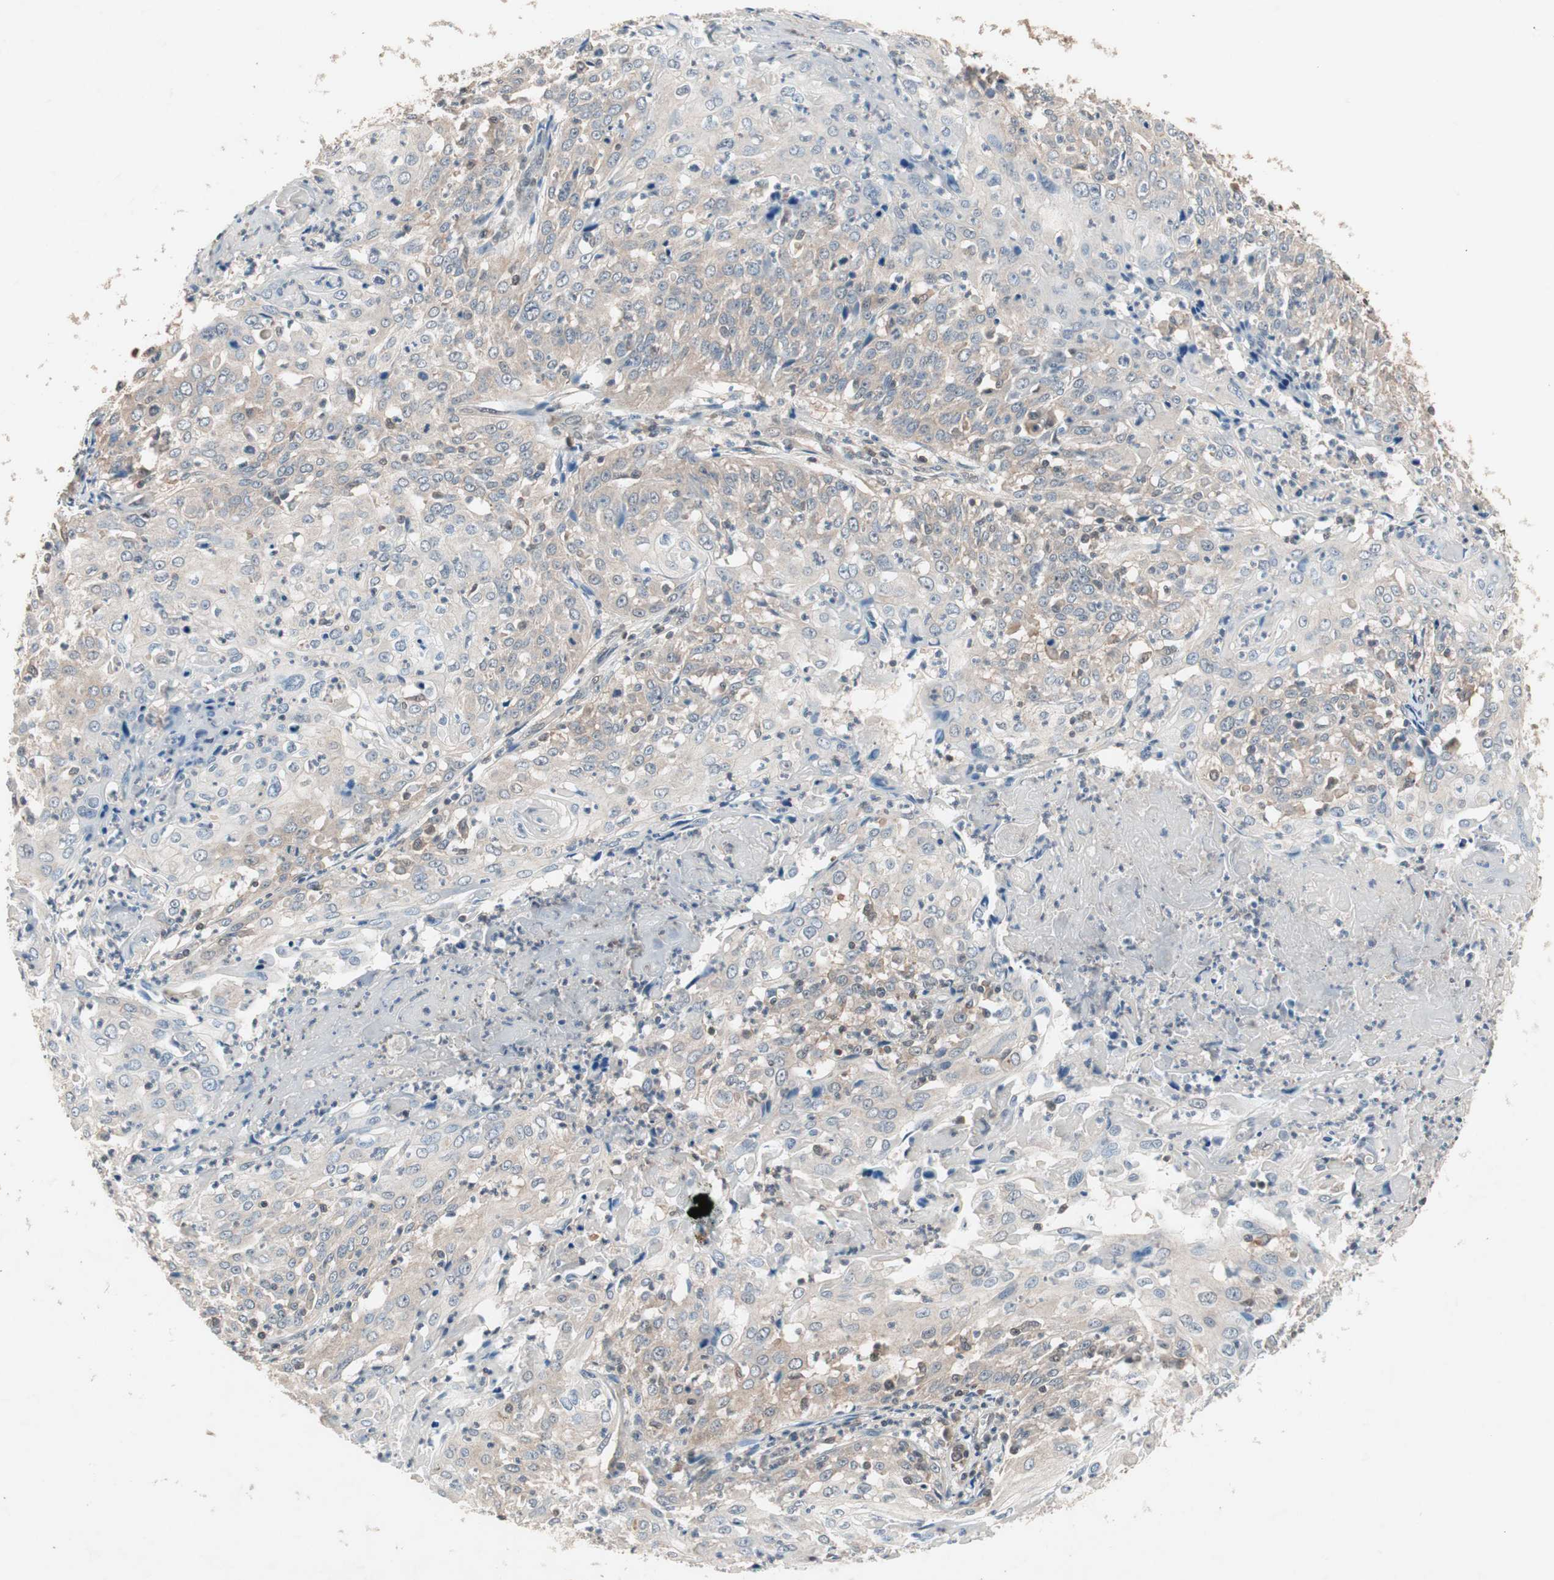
{"staining": {"intensity": "weak", "quantity": "25%-75%", "location": "cytoplasmic/membranous"}, "tissue": "cervical cancer", "cell_type": "Tumor cells", "image_type": "cancer", "snomed": [{"axis": "morphology", "description": "Squamous cell carcinoma, NOS"}, {"axis": "topography", "description": "Cervix"}], "caption": "This micrograph demonstrates immunohistochemistry (IHC) staining of cervical cancer (squamous cell carcinoma), with low weak cytoplasmic/membranous expression in approximately 25%-75% of tumor cells.", "gene": "GART", "patient": {"sex": "female", "age": 39}}